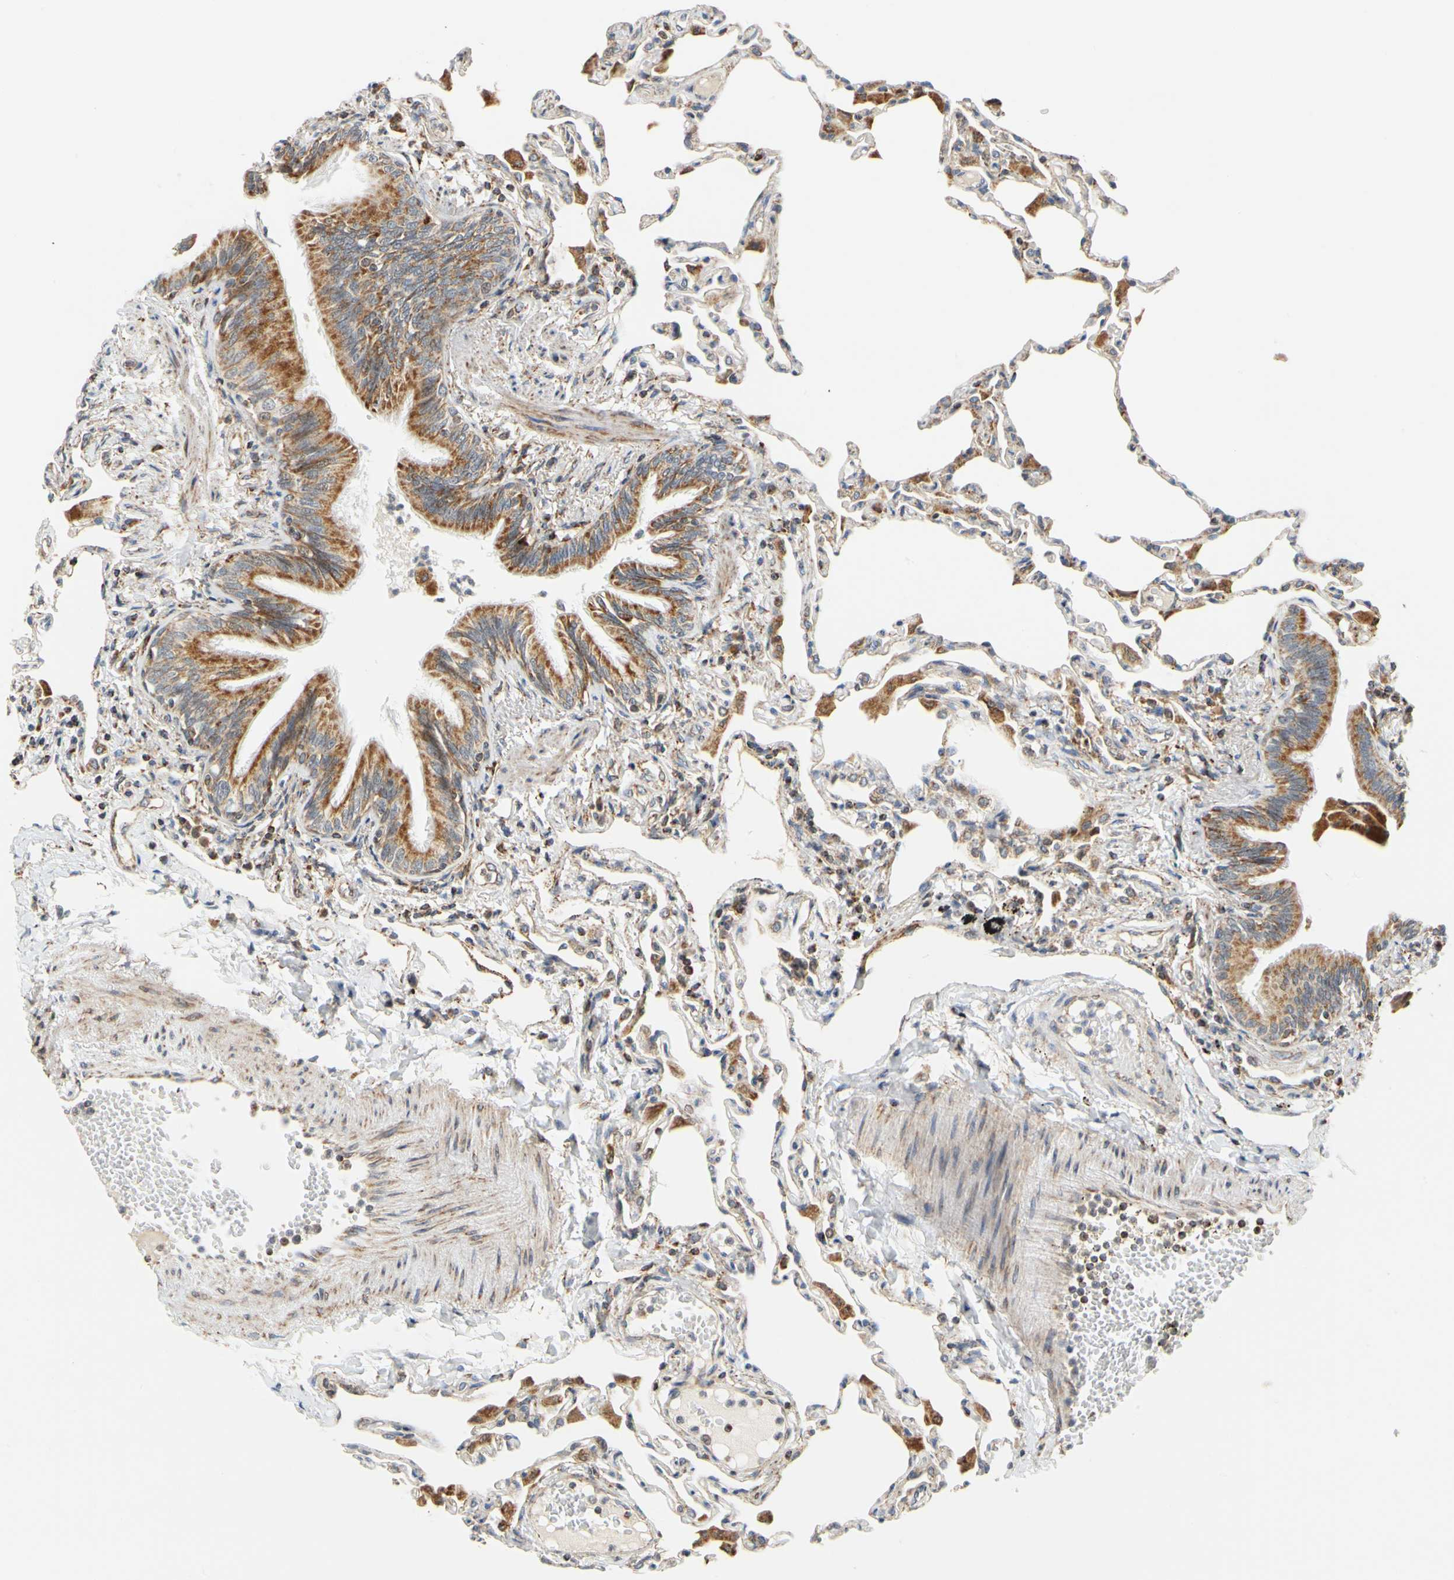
{"staining": {"intensity": "weak", "quantity": "<25%", "location": "cytoplasmic/membranous"}, "tissue": "lung", "cell_type": "Alveolar cells", "image_type": "normal", "snomed": [{"axis": "morphology", "description": "Normal tissue, NOS"}, {"axis": "topography", "description": "Lung"}], "caption": "This is an immunohistochemistry (IHC) micrograph of normal lung. There is no staining in alveolar cells.", "gene": "SFXN3", "patient": {"sex": "female", "age": 49}}